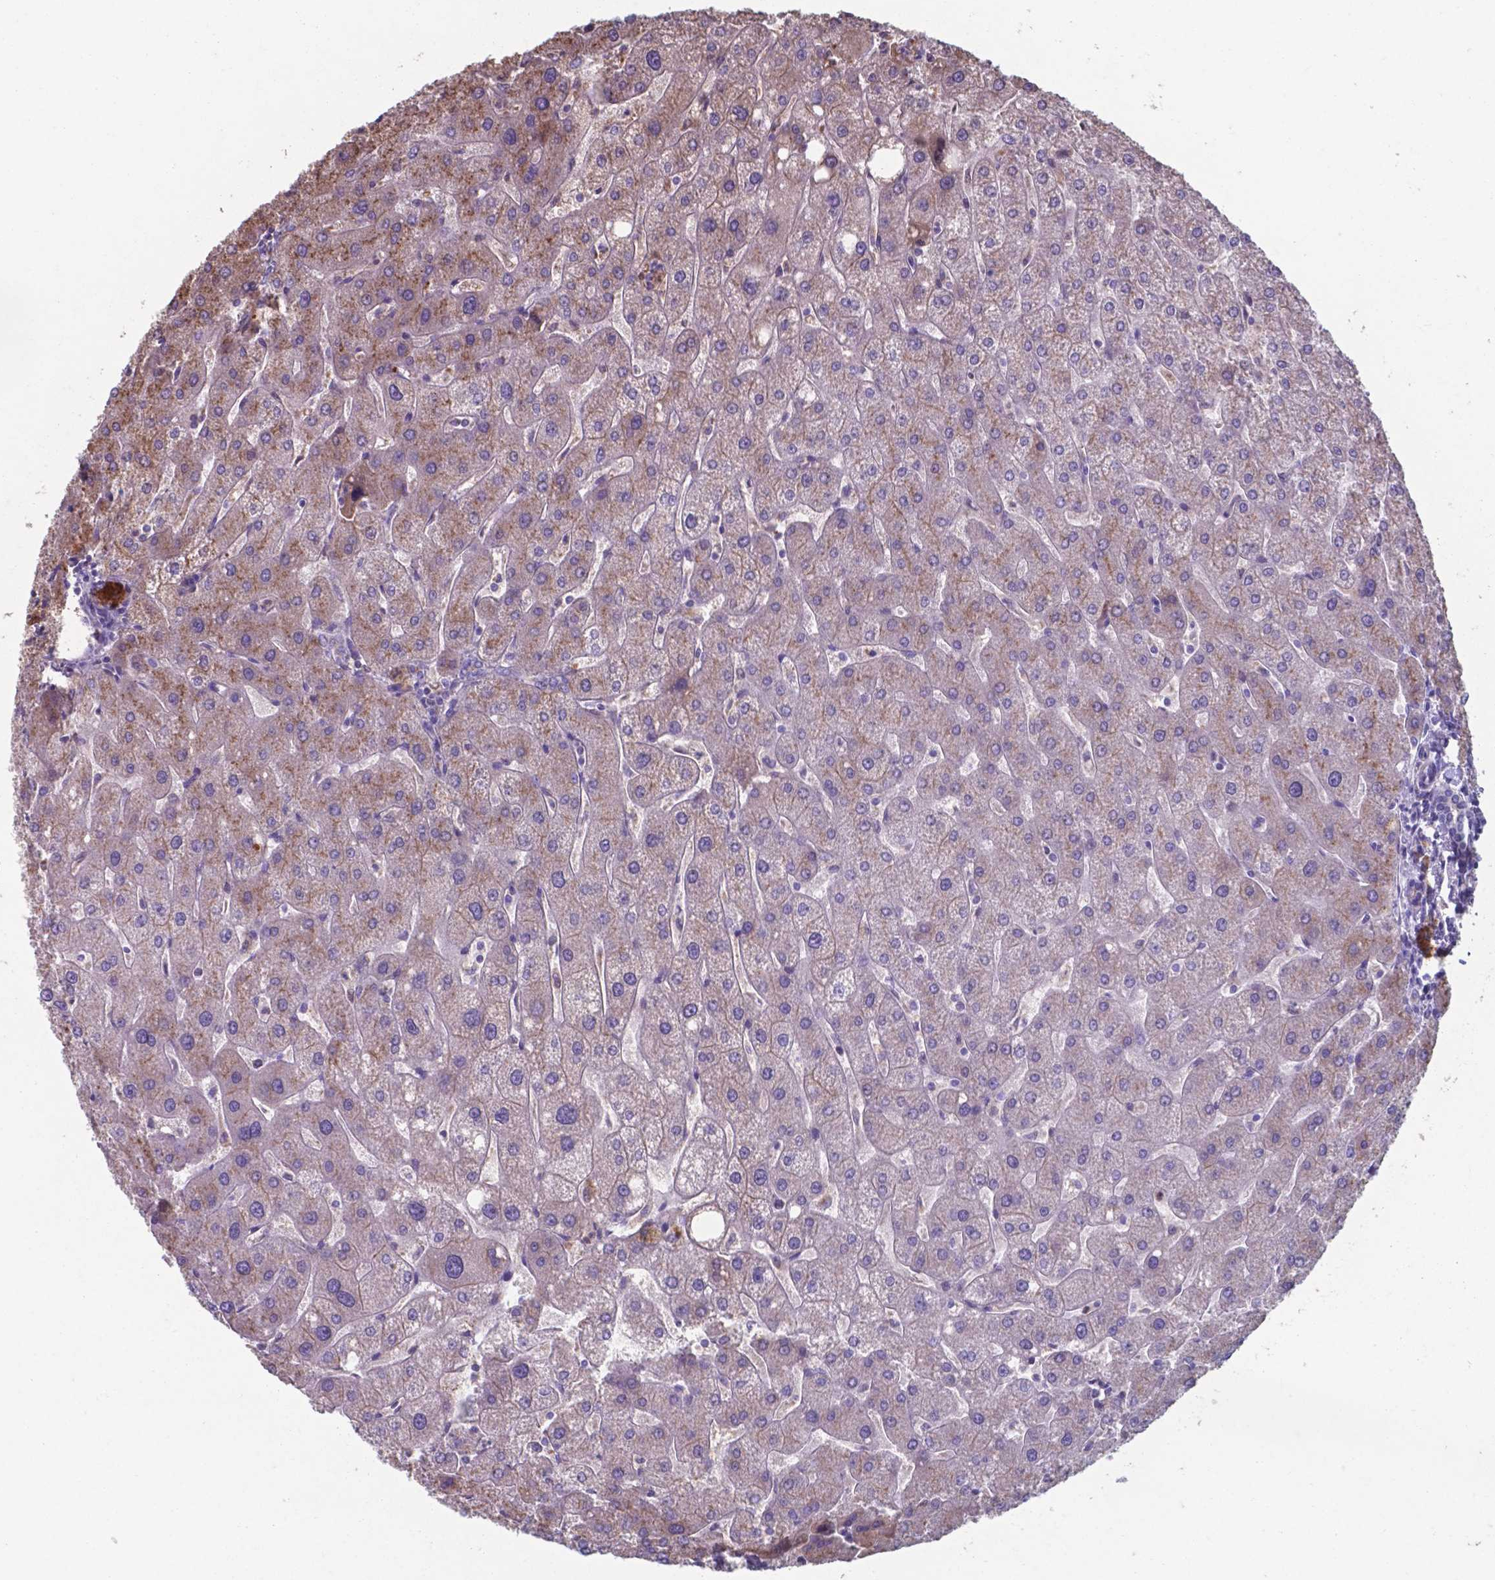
{"staining": {"intensity": "negative", "quantity": "none", "location": "none"}, "tissue": "liver", "cell_type": "Cholangiocytes", "image_type": "normal", "snomed": [{"axis": "morphology", "description": "Normal tissue, NOS"}, {"axis": "topography", "description": "Liver"}], "caption": "IHC image of unremarkable human liver stained for a protein (brown), which demonstrates no staining in cholangiocytes.", "gene": "SERPINA1", "patient": {"sex": "male", "age": 67}}